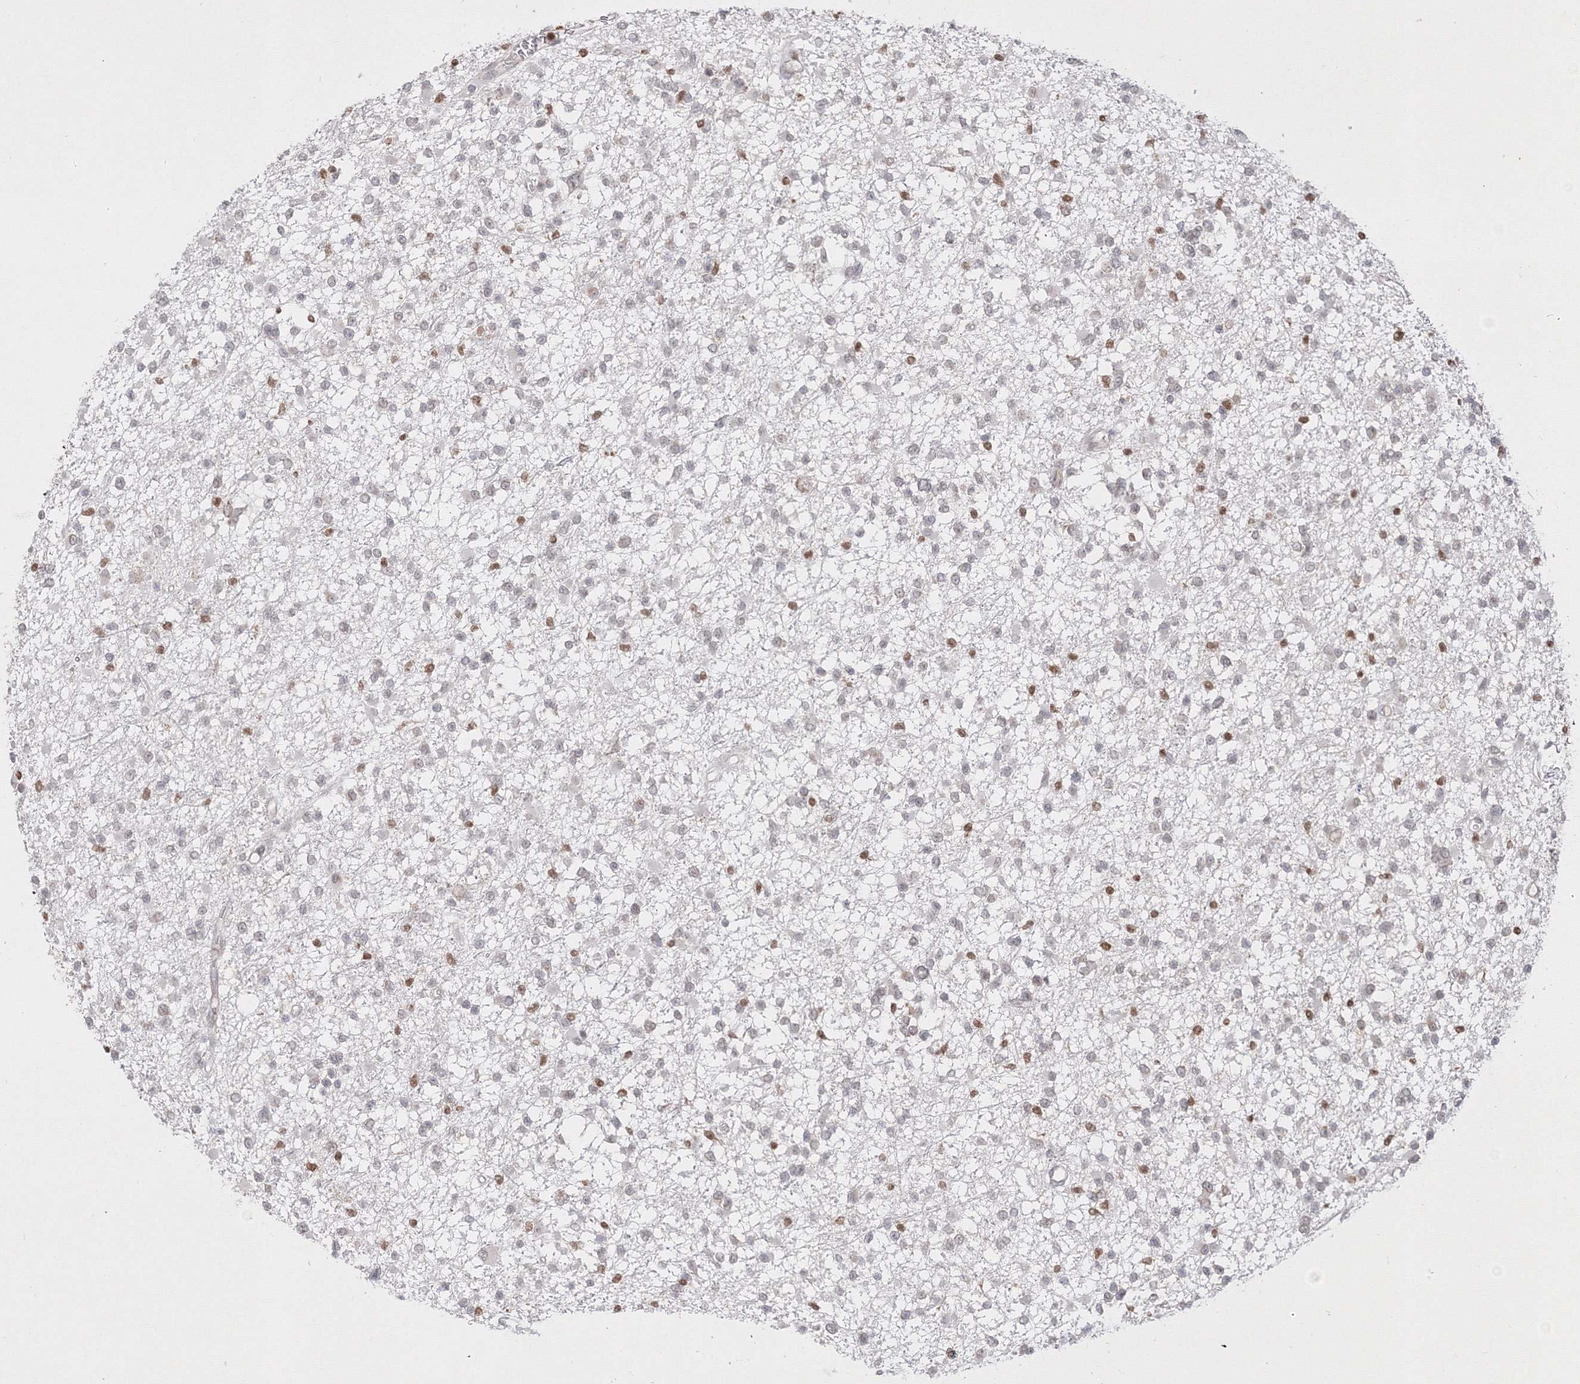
{"staining": {"intensity": "negative", "quantity": "none", "location": "none"}, "tissue": "glioma", "cell_type": "Tumor cells", "image_type": "cancer", "snomed": [{"axis": "morphology", "description": "Glioma, malignant, Low grade"}, {"axis": "topography", "description": "Brain"}], "caption": "This is an immunohistochemistry image of human malignant glioma (low-grade). There is no positivity in tumor cells.", "gene": "TMEM50B", "patient": {"sex": "female", "age": 22}}